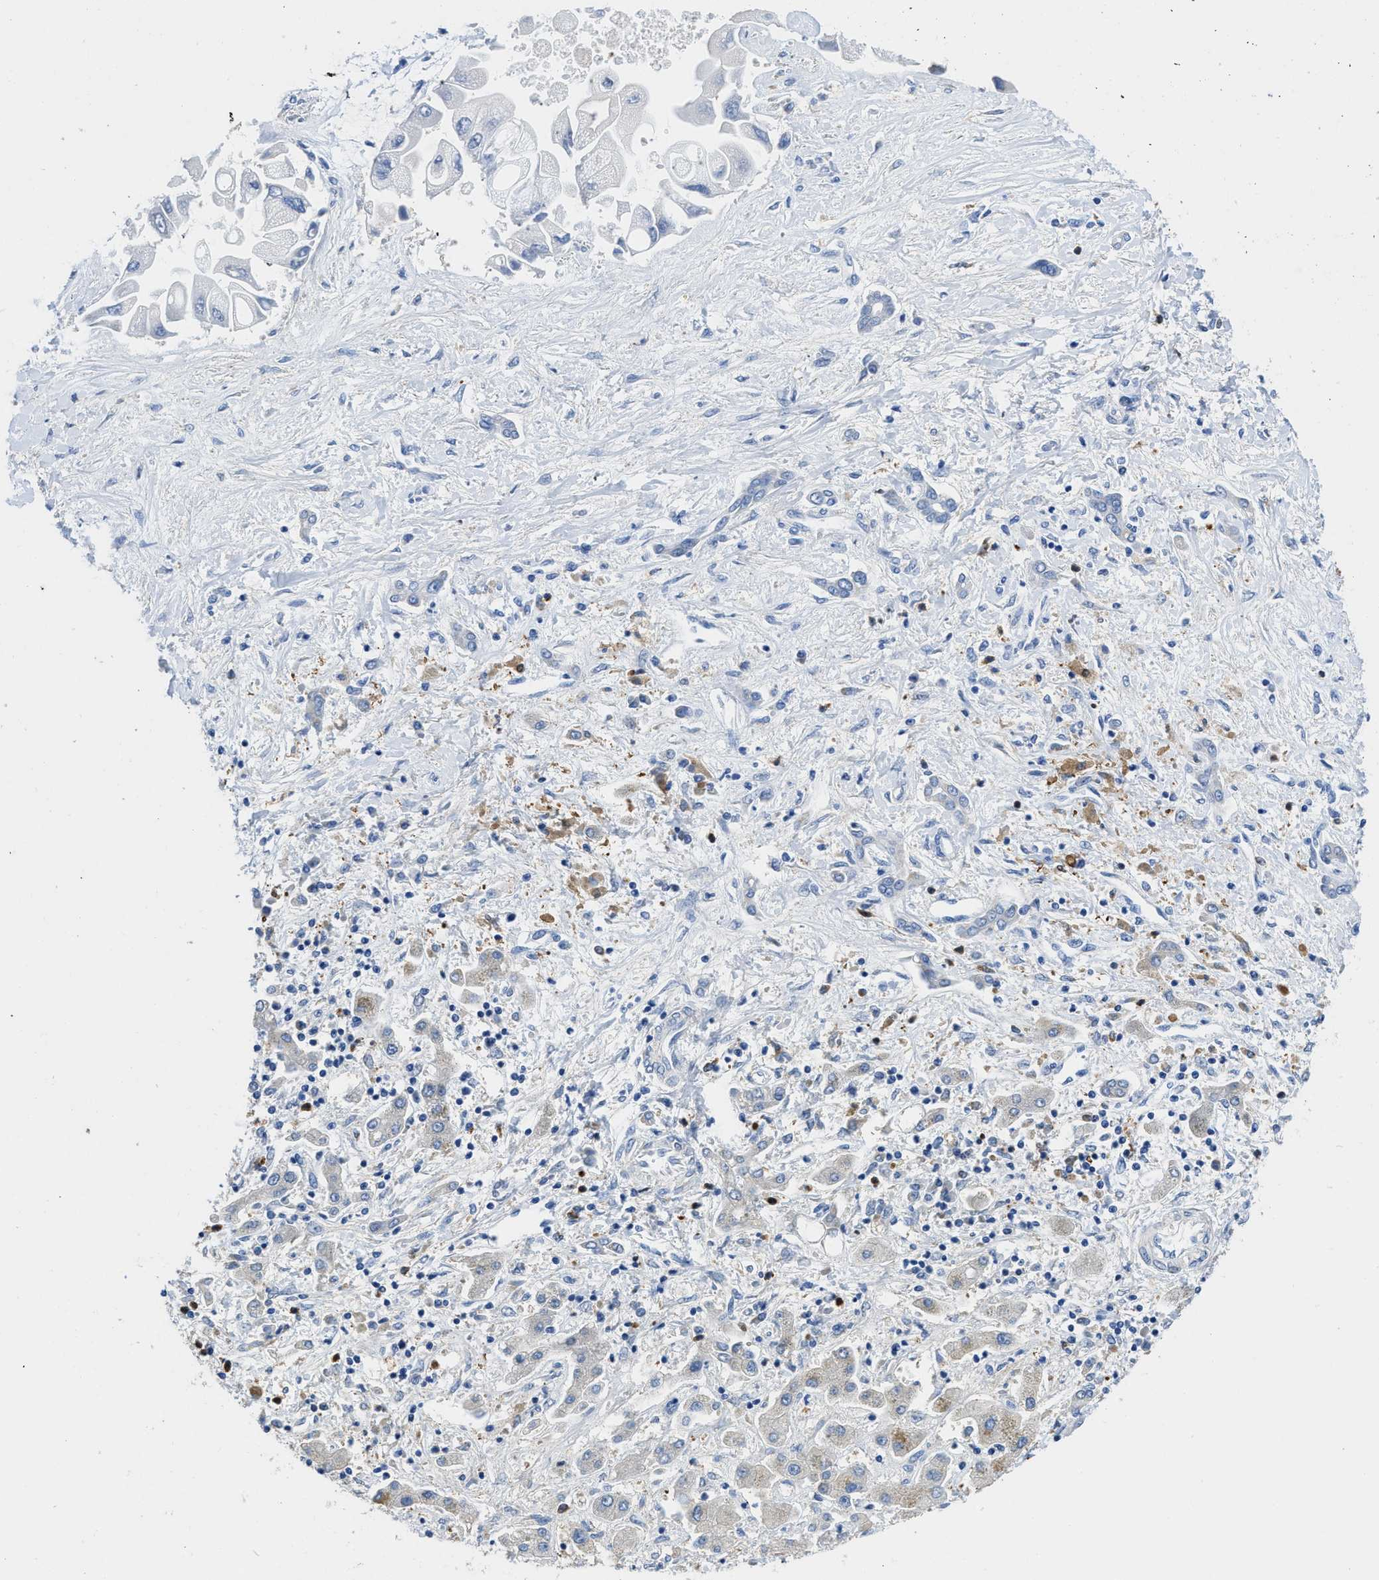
{"staining": {"intensity": "negative", "quantity": "none", "location": "none"}, "tissue": "liver cancer", "cell_type": "Tumor cells", "image_type": "cancer", "snomed": [{"axis": "morphology", "description": "Cholangiocarcinoma"}, {"axis": "topography", "description": "Liver"}], "caption": "Micrograph shows no significant protein staining in tumor cells of liver cancer (cholangiocarcinoma).", "gene": "NEB", "patient": {"sex": "male", "age": 50}}